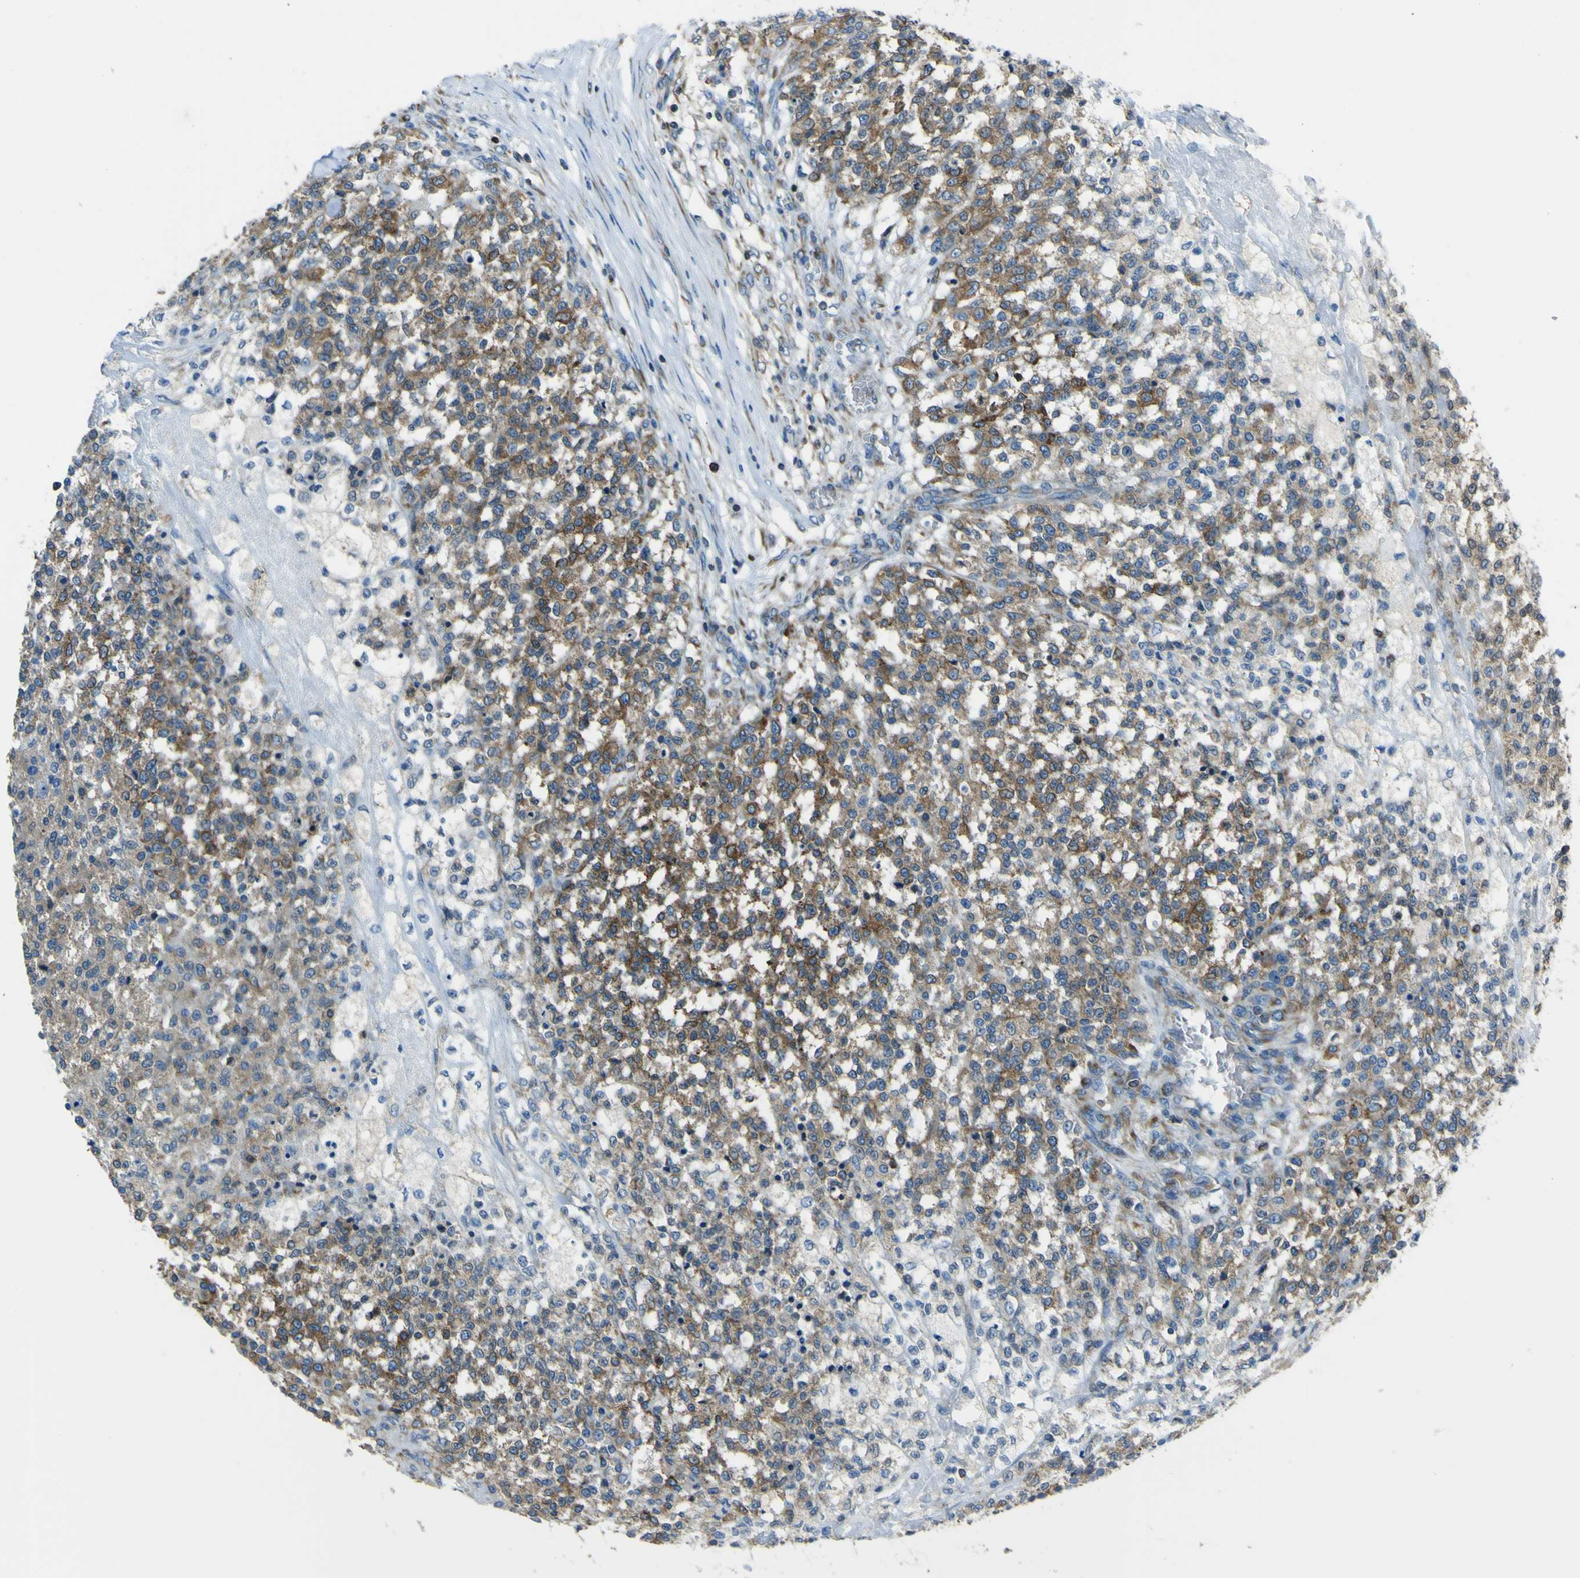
{"staining": {"intensity": "moderate", "quantity": ">75%", "location": "cytoplasmic/membranous"}, "tissue": "testis cancer", "cell_type": "Tumor cells", "image_type": "cancer", "snomed": [{"axis": "morphology", "description": "Seminoma, NOS"}, {"axis": "topography", "description": "Testis"}], "caption": "This is an image of IHC staining of testis cancer, which shows moderate positivity in the cytoplasmic/membranous of tumor cells.", "gene": "STIM1", "patient": {"sex": "male", "age": 59}}